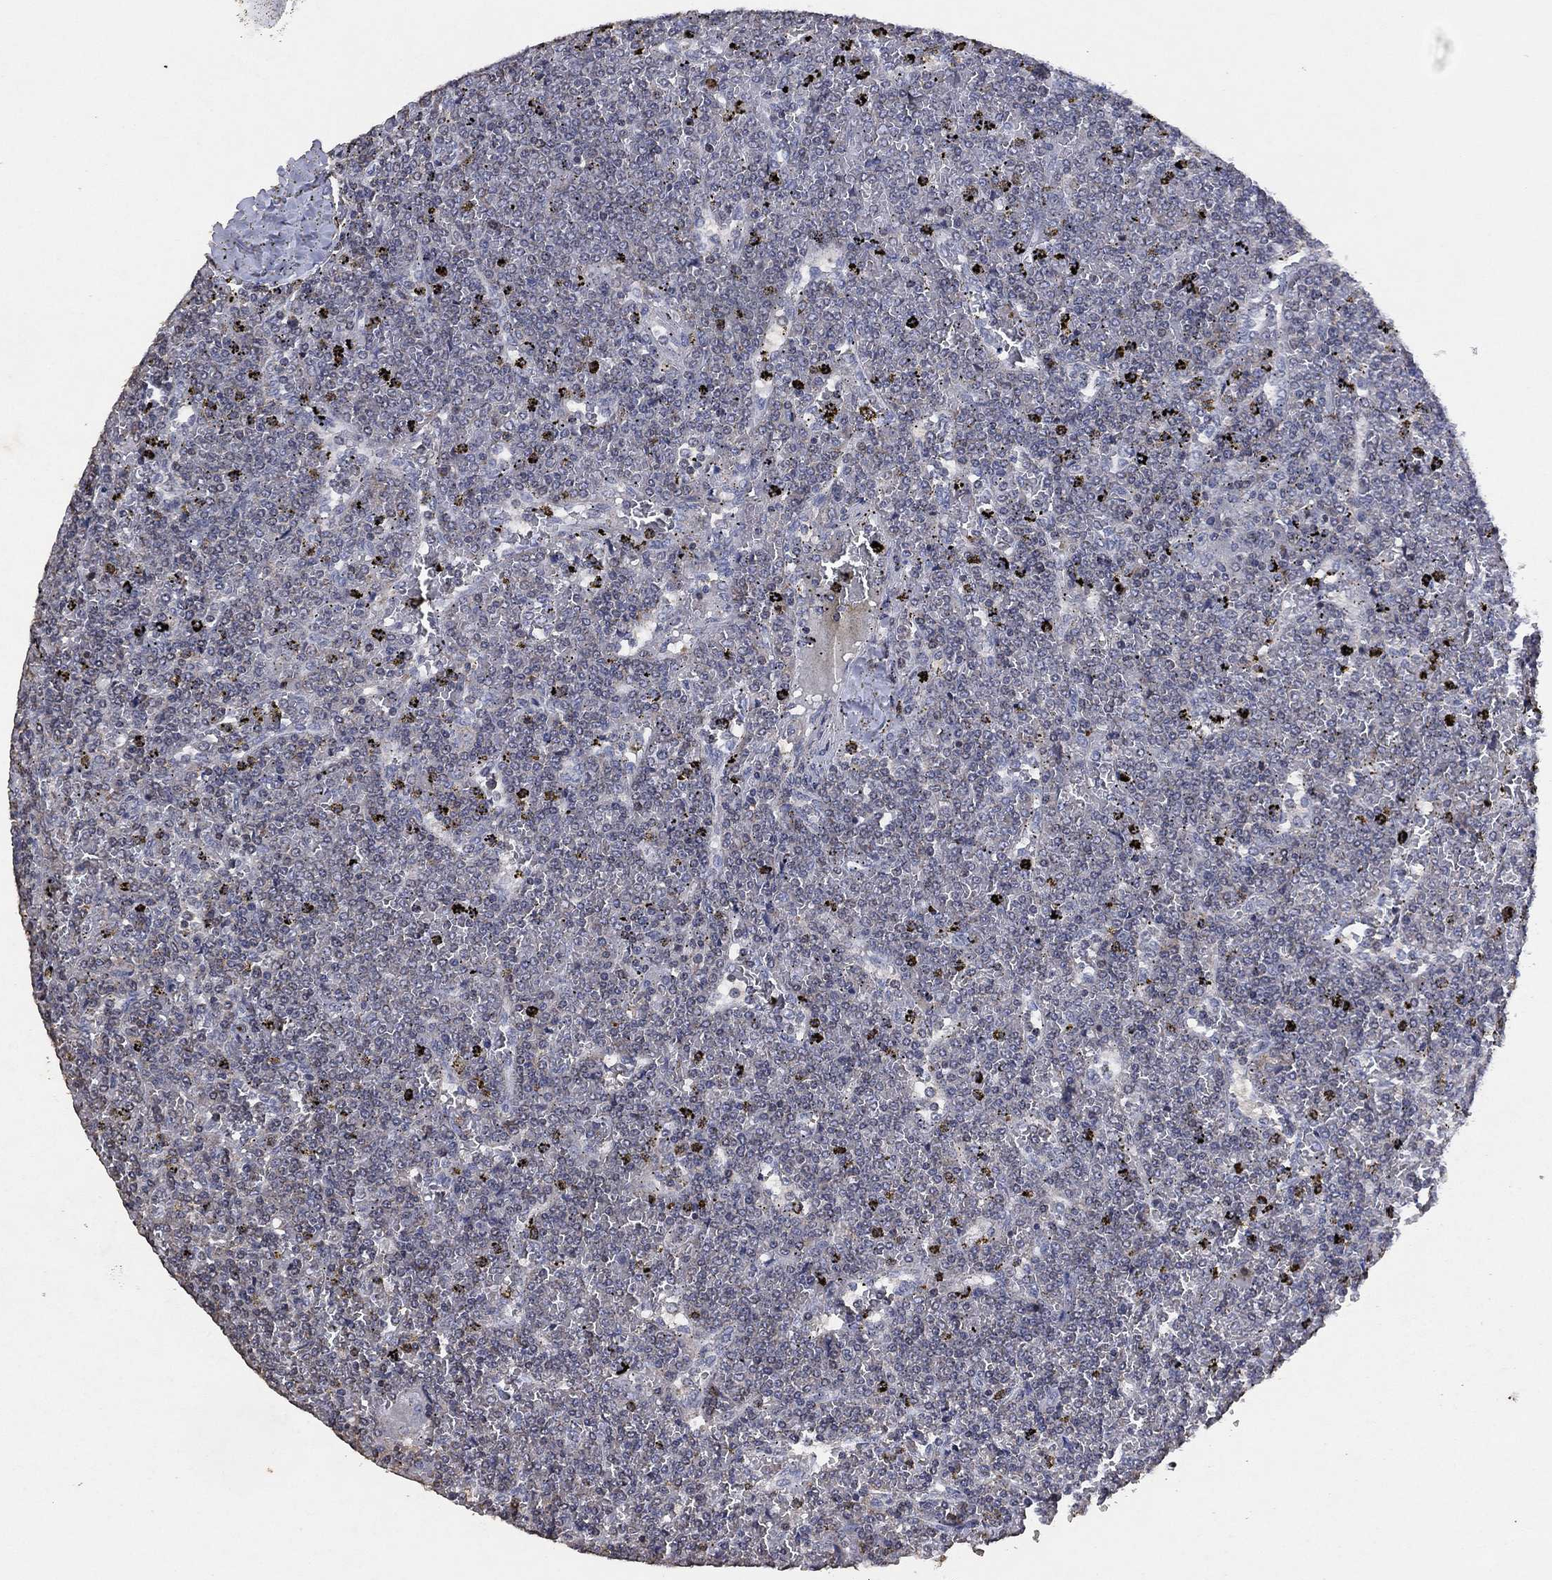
{"staining": {"intensity": "negative", "quantity": "none", "location": "none"}, "tissue": "lymphoma", "cell_type": "Tumor cells", "image_type": "cancer", "snomed": [{"axis": "morphology", "description": "Malignant lymphoma, non-Hodgkin's type, Low grade"}, {"axis": "topography", "description": "Spleen"}], "caption": "DAB (3,3'-diaminobenzidine) immunohistochemical staining of human low-grade malignant lymphoma, non-Hodgkin's type shows no significant staining in tumor cells. (DAB immunohistochemistry (IHC) with hematoxylin counter stain).", "gene": "ADPRHL1", "patient": {"sex": "female", "age": 19}}